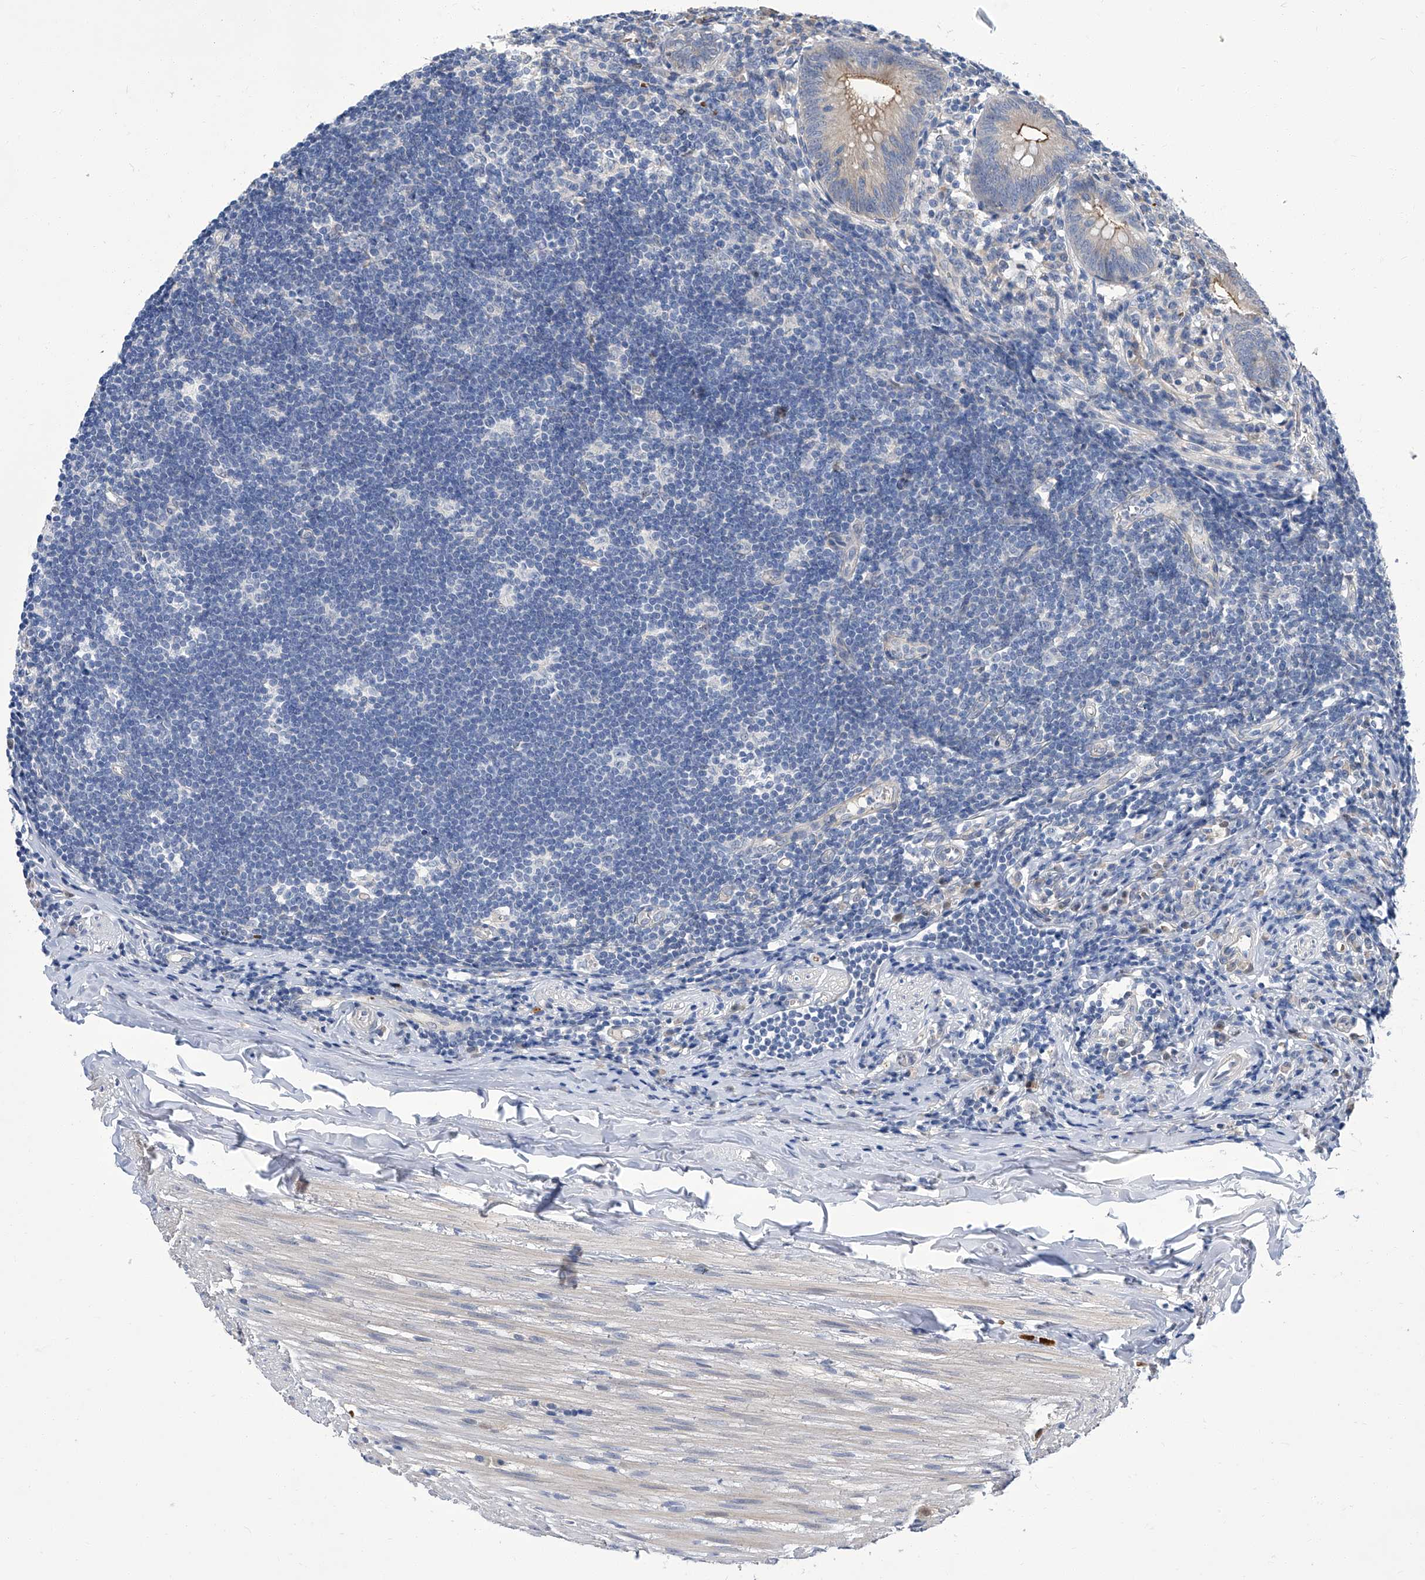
{"staining": {"intensity": "moderate", "quantity": "25%-75%", "location": "cytoplasmic/membranous"}, "tissue": "appendix", "cell_type": "Glandular cells", "image_type": "normal", "snomed": [{"axis": "morphology", "description": "Normal tissue, NOS"}, {"axis": "topography", "description": "Appendix"}], "caption": "Protein positivity by immunohistochemistry (IHC) reveals moderate cytoplasmic/membranous positivity in approximately 25%-75% of glandular cells in benign appendix.", "gene": "PARD3", "patient": {"sex": "female", "age": 54}}